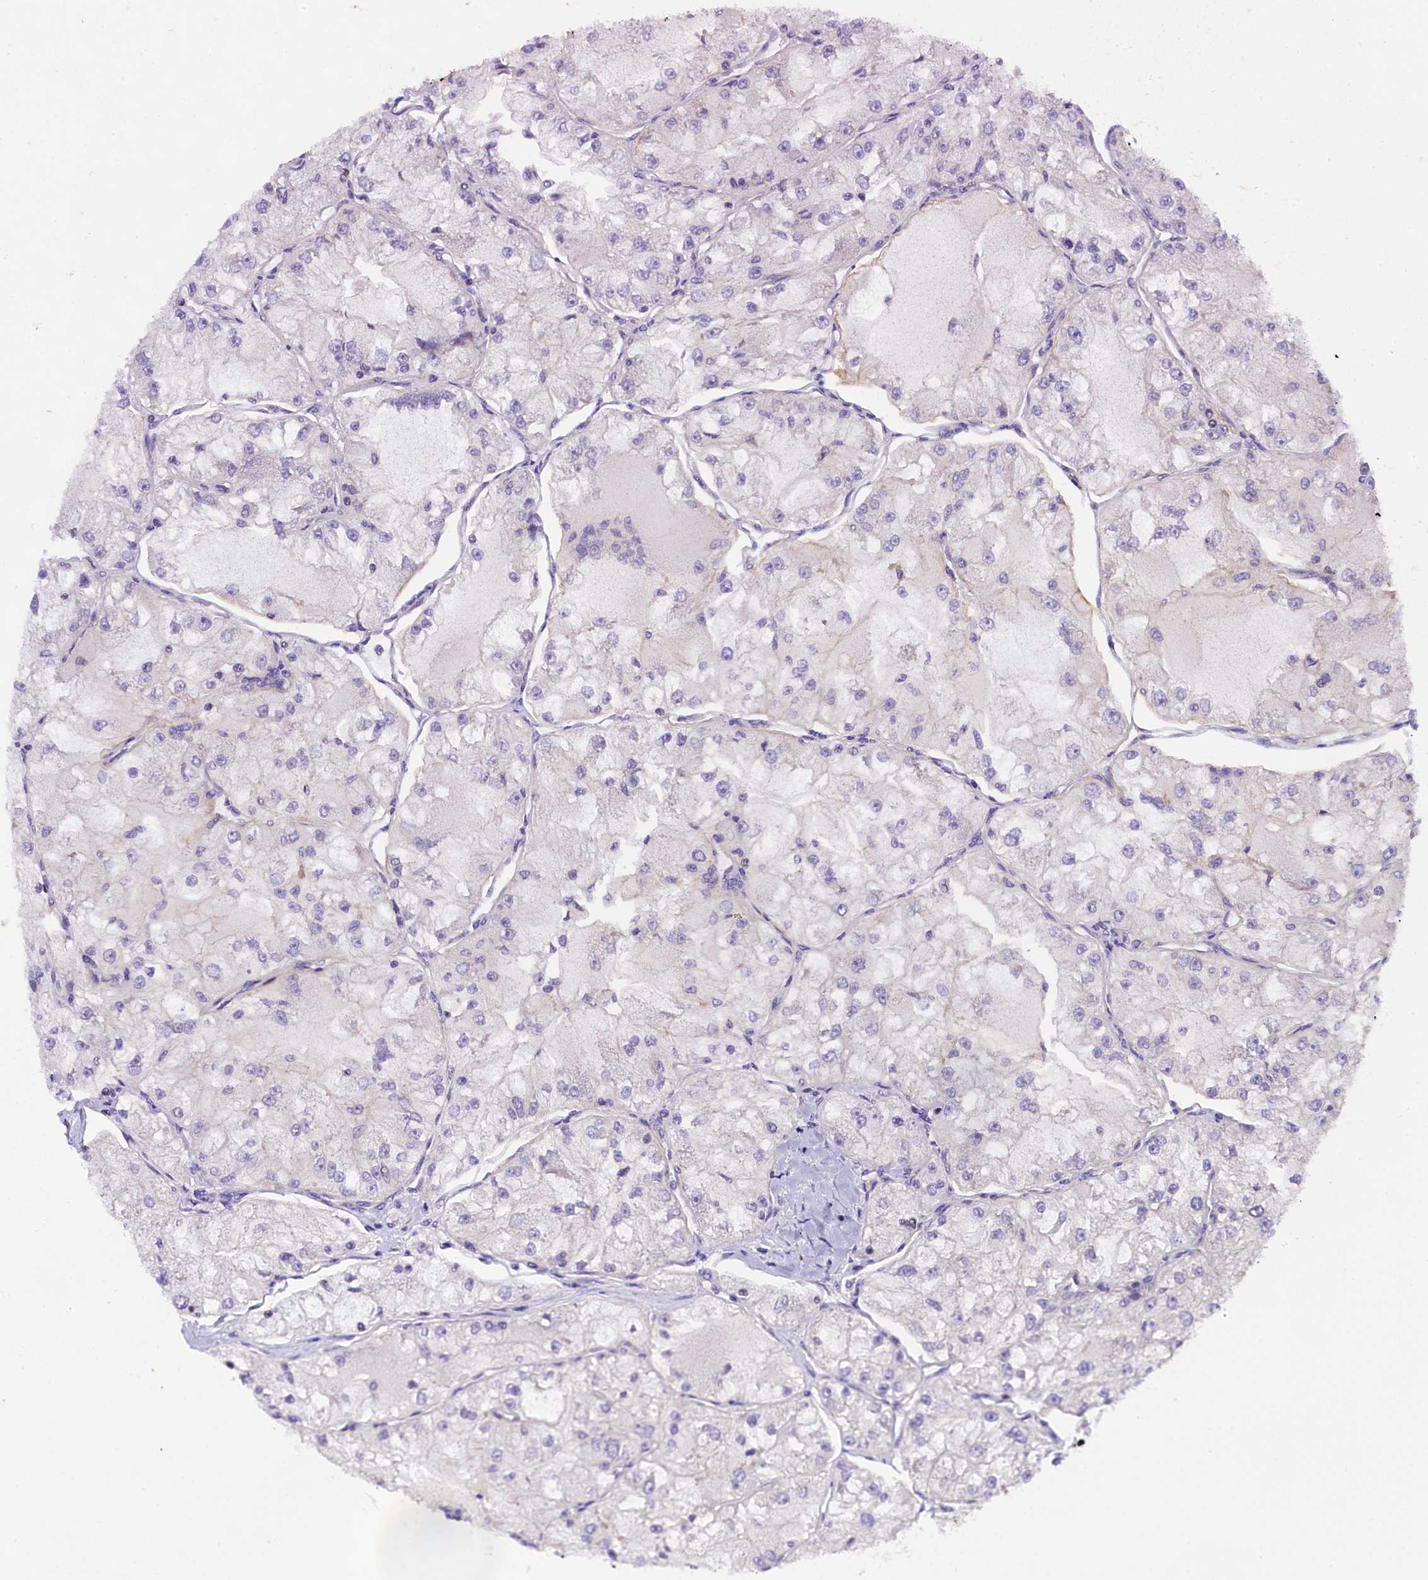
{"staining": {"intensity": "negative", "quantity": "none", "location": "none"}, "tissue": "renal cancer", "cell_type": "Tumor cells", "image_type": "cancer", "snomed": [{"axis": "morphology", "description": "Adenocarcinoma, NOS"}, {"axis": "topography", "description": "Kidney"}], "caption": "Tumor cells show no significant protein positivity in renal cancer (adenocarcinoma).", "gene": "SP4", "patient": {"sex": "female", "age": 72}}